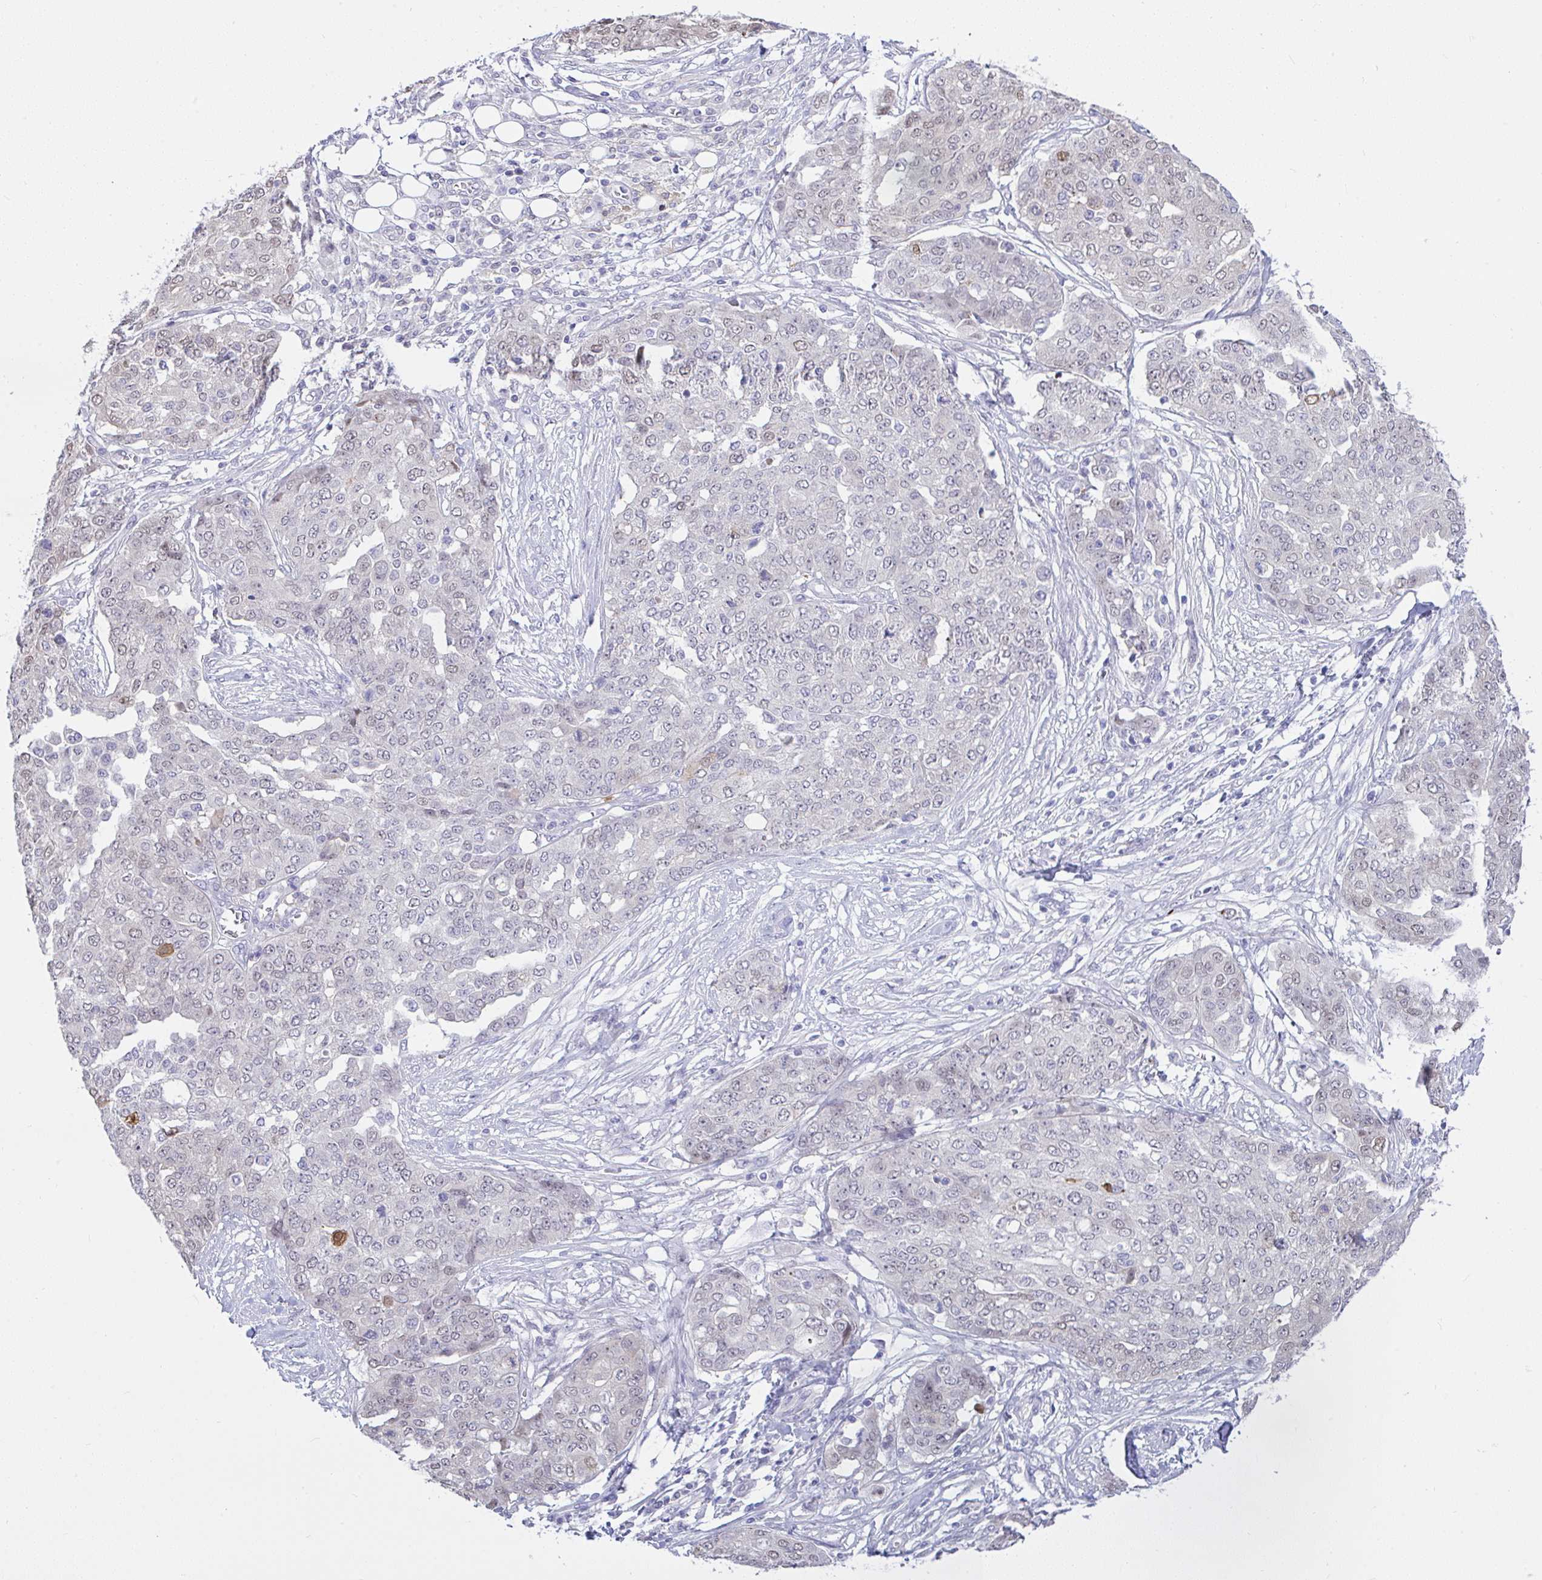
{"staining": {"intensity": "weak", "quantity": "<25%", "location": "nuclear"}, "tissue": "ovarian cancer", "cell_type": "Tumor cells", "image_type": "cancer", "snomed": [{"axis": "morphology", "description": "Cystadenocarcinoma, serous, NOS"}, {"axis": "topography", "description": "Soft tissue"}, {"axis": "topography", "description": "Ovary"}], "caption": "Tumor cells are negative for protein expression in human ovarian cancer (serous cystadenocarcinoma).", "gene": "ZNF485", "patient": {"sex": "female", "age": 57}}